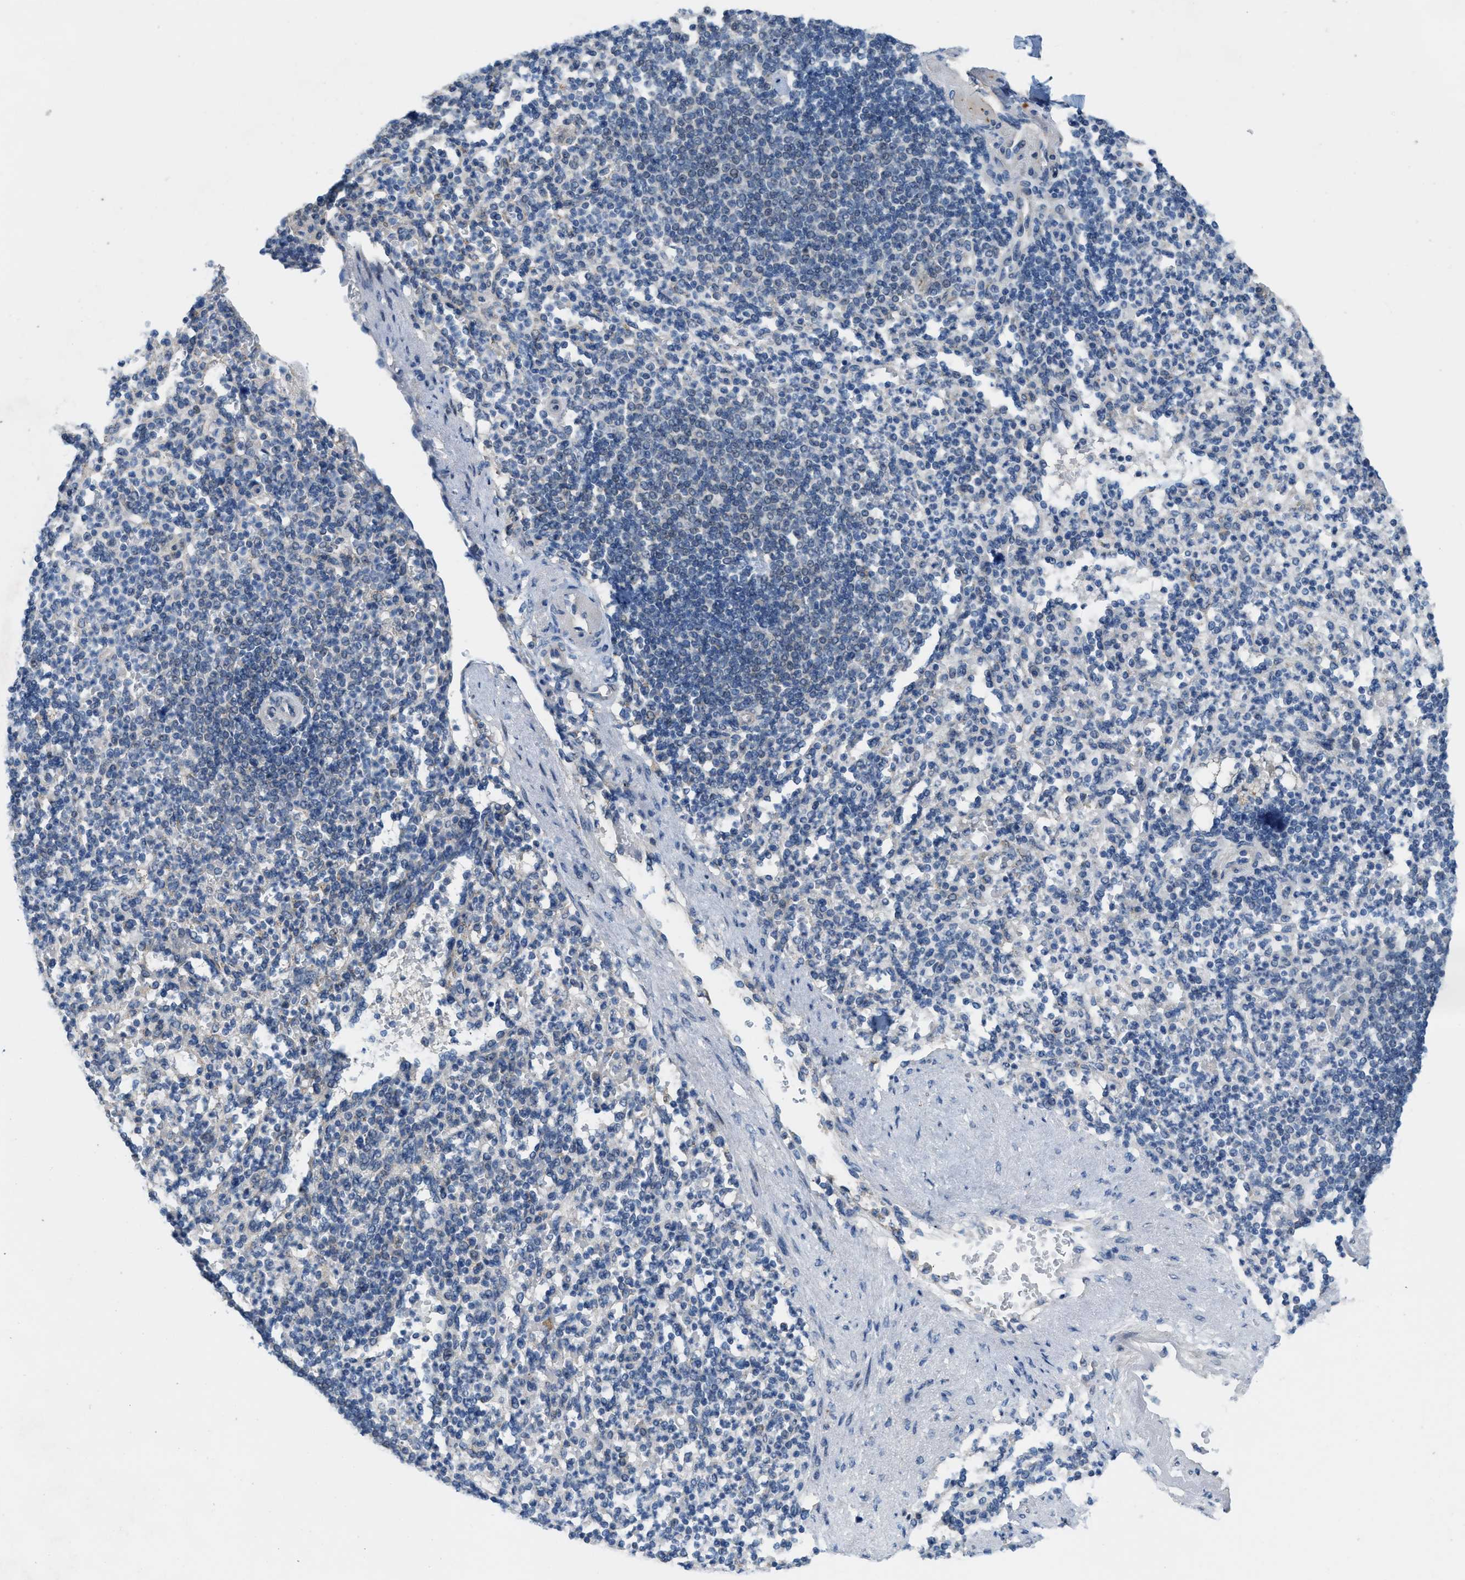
{"staining": {"intensity": "negative", "quantity": "none", "location": "none"}, "tissue": "spleen", "cell_type": "Cells in red pulp", "image_type": "normal", "snomed": [{"axis": "morphology", "description": "Normal tissue, NOS"}, {"axis": "topography", "description": "Spleen"}], "caption": "Micrograph shows no significant protein staining in cells in red pulp of benign spleen.", "gene": "ZNF783", "patient": {"sex": "female", "age": 74}}